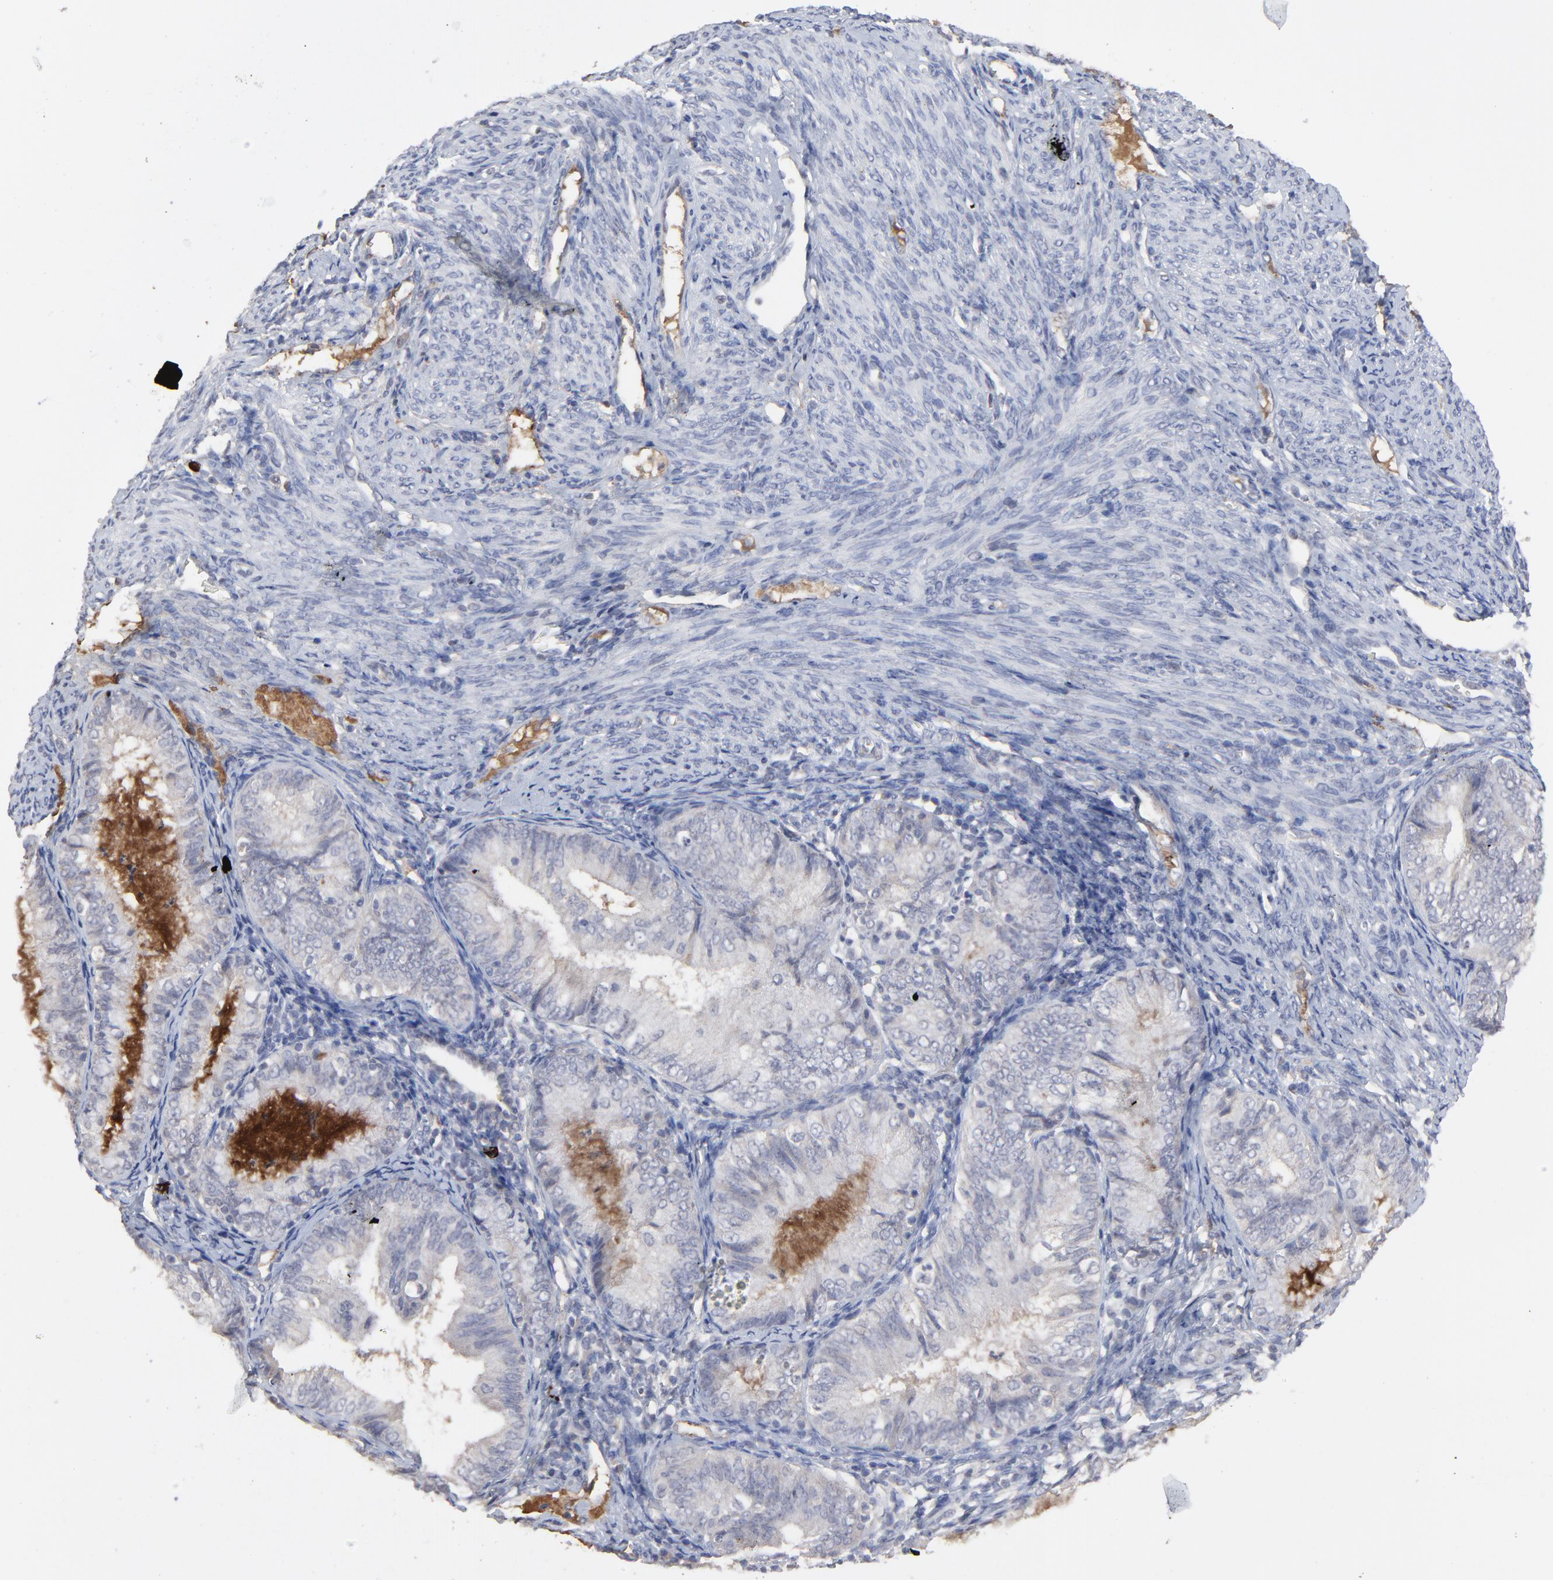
{"staining": {"intensity": "weak", "quantity": ">75%", "location": "cytoplasmic/membranous"}, "tissue": "endometrial cancer", "cell_type": "Tumor cells", "image_type": "cancer", "snomed": [{"axis": "morphology", "description": "Adenocarcinoma, NOS"}, {"axis": "topography", "description": "Endometrium"}], "caption": "Brown immunohistochemical staining in human endometrial cancer (adenocarcinoma) demonstrates weak cytoplasmic/membranous positivity in approximately >75% of tumor cells. Immunohistochemistry stains the protein of interest in brown and the nuclei are stained blue.", "gene": "VPREB3", "patient": {"sex": "female", "age": 66}}